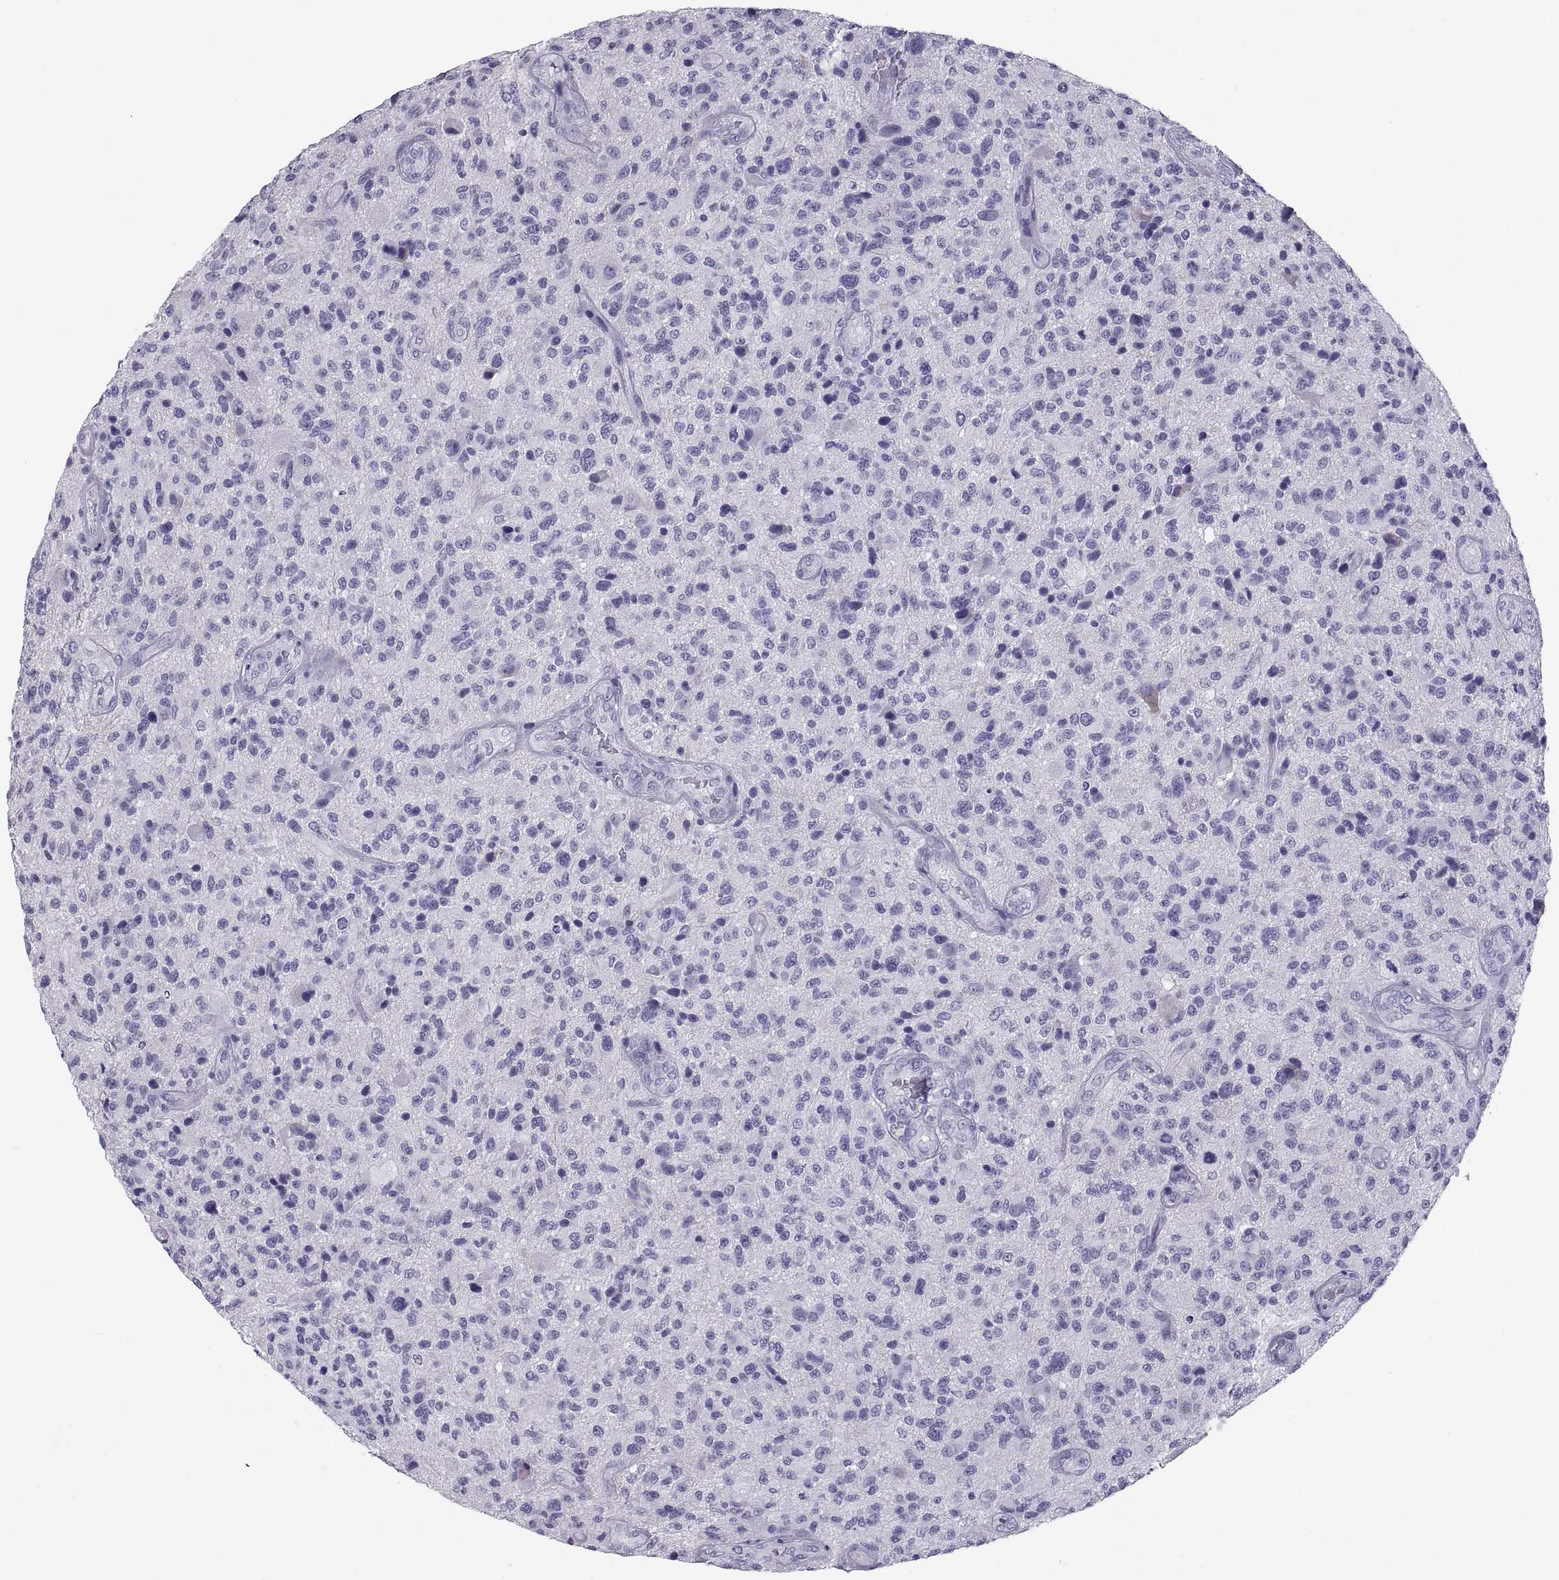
{"staining": {"intensity": "negative", "quantity": "none", "location": "none"}, "tissue": "glioma", "cell_type": "Tumor cells", "image_type": "cancer", "snomed": [{"axis": "morphology", "description": "Glioma, malignant, High grade"}, {"axis": "topography", "description": "Brain"}], "caption": "The image exhibits no significant expression in tumor cells of malignant high-grade glioma. The staining is performed using DAB brown chromogen with nuclei counter-stained in using hematoxylin.", "gene": "PCSK1N", "patient": {"sex": "male", "age": 47}}